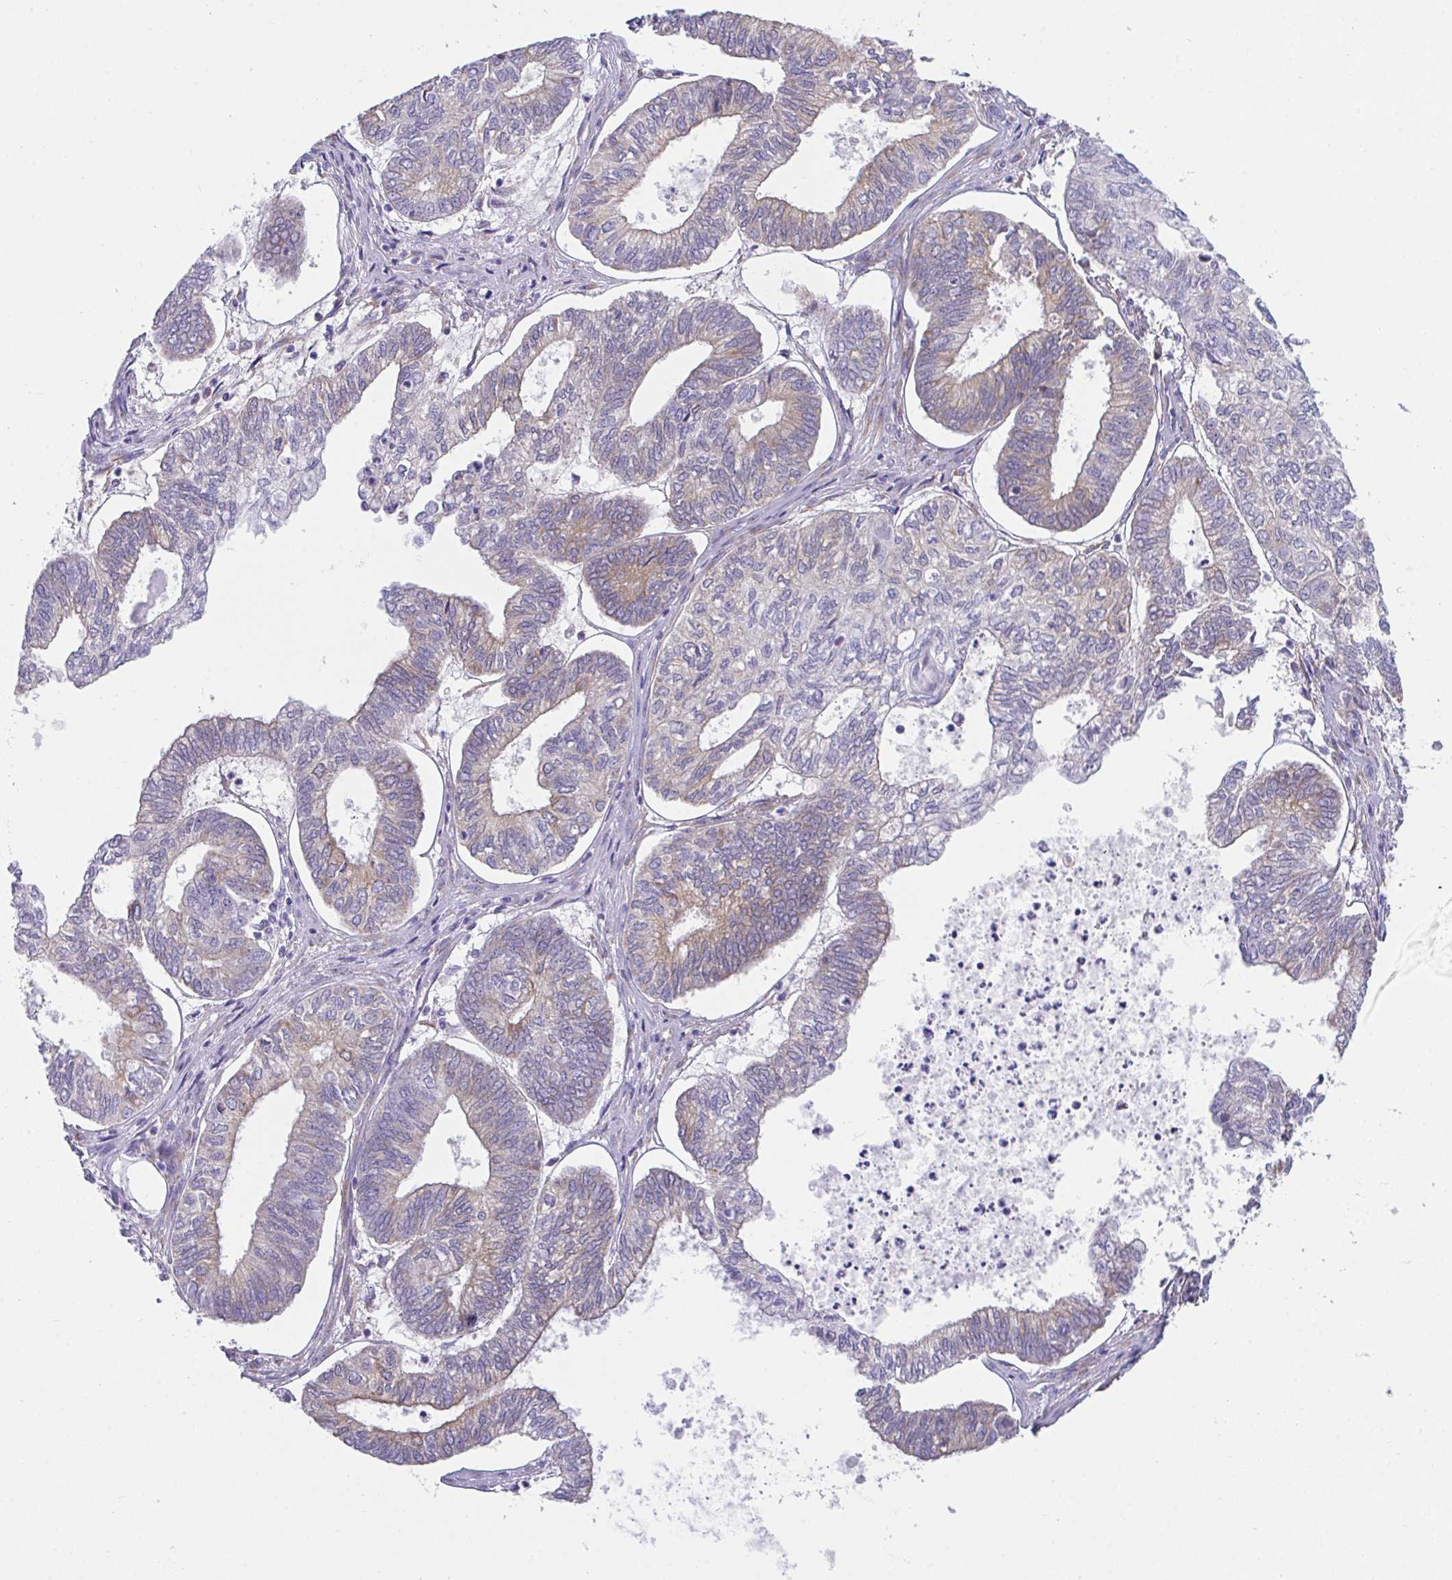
{"staining": {"intensity": "weak", "quantity": "25%-75%", "location": "cytoplasmic/membranous"}, "tissue": "ovarian cancer", "cell_type": "Tumor cells", "image_type": "cancer", "snomed": [{"axis": "morphology", "description": "Carcinoma, endometroid"}, {"axis": "topography", "description": "Ovary"}], "caption": "Ovarian cancer stained for a protein (brown) reveals weak cytoplasmic/membranous positive expression in approximately 25%-75% of tumor cells.", "gene": "MIA3", "patient": {"sex": "female", "age": 64}}